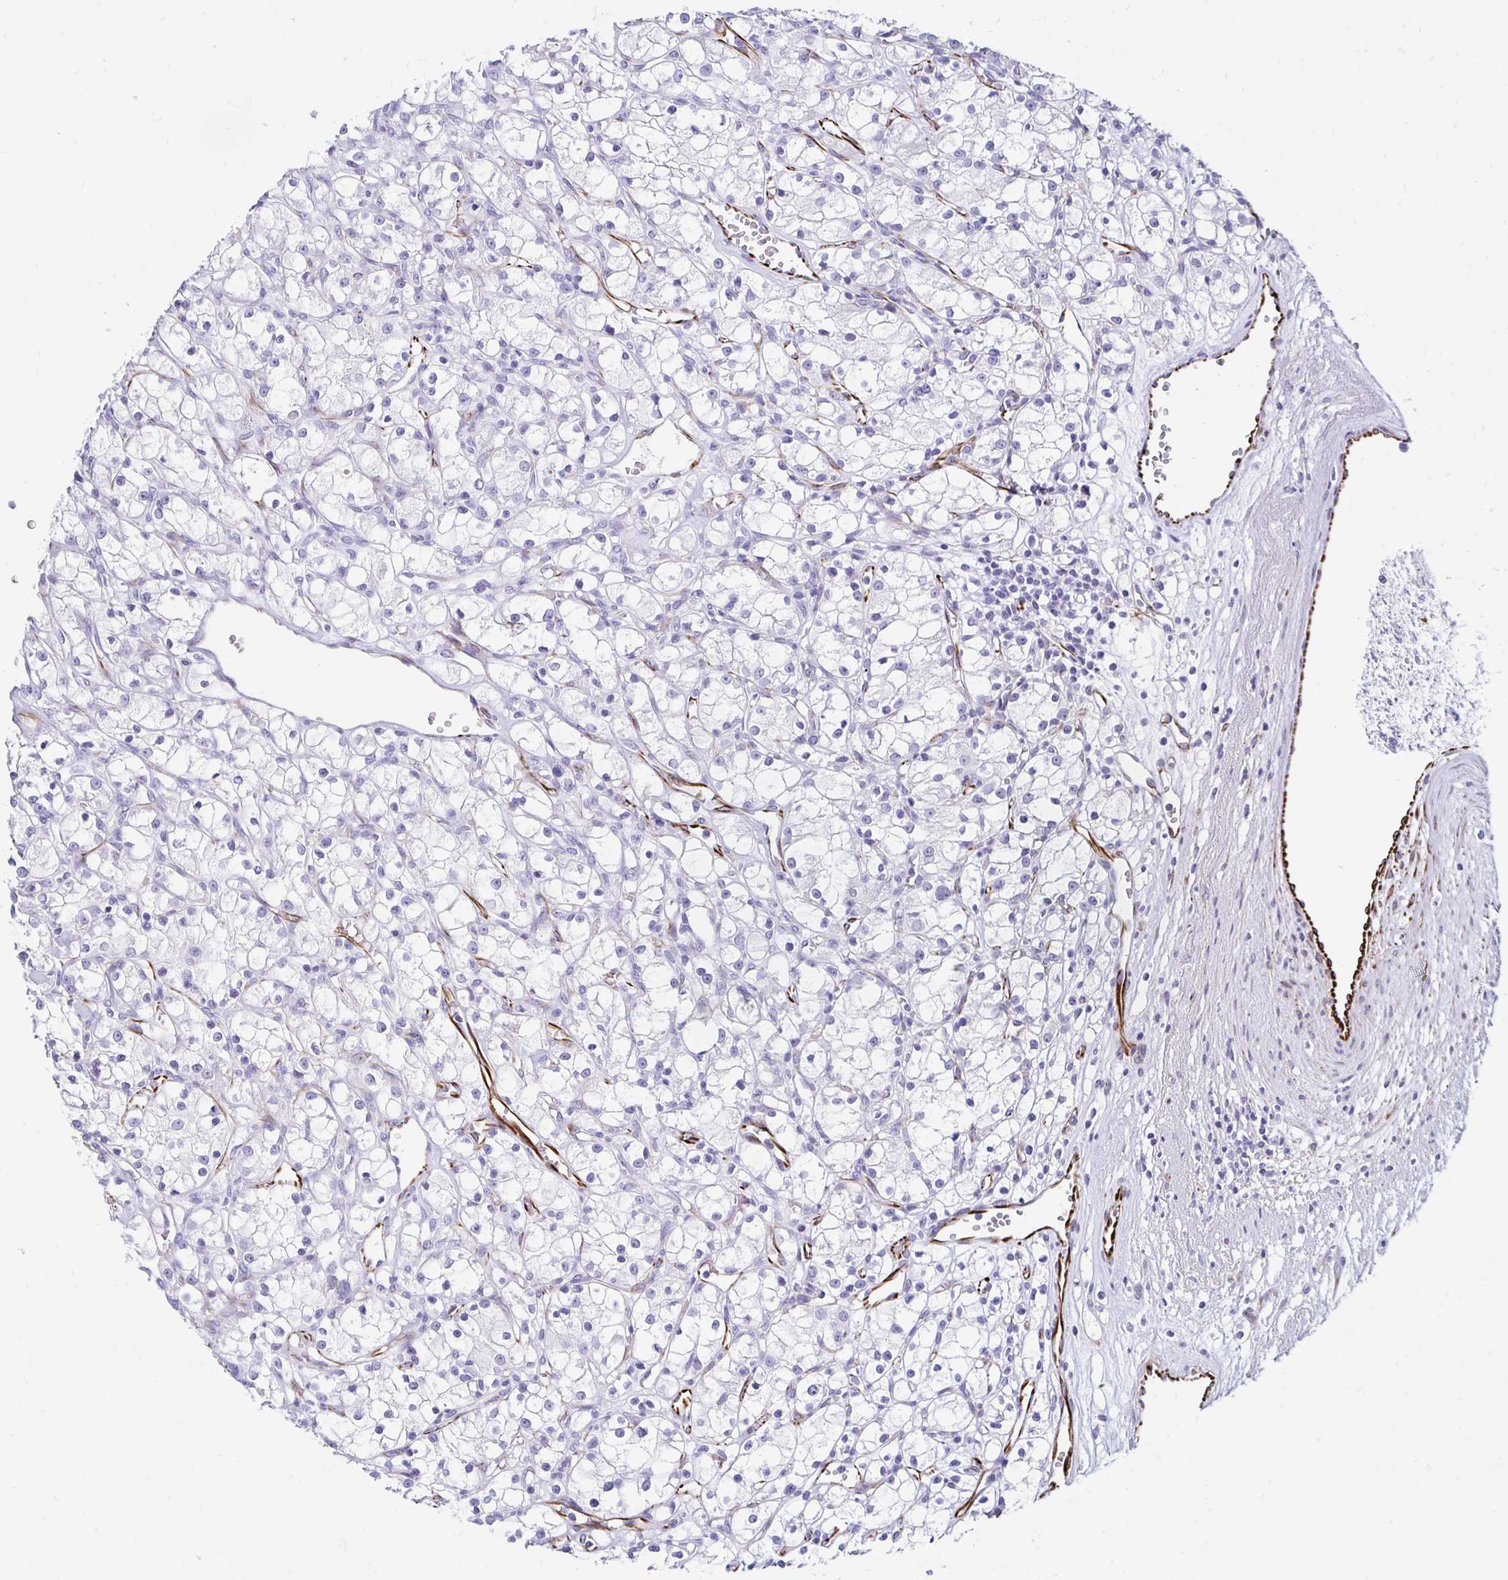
{"staining": {"intensity": "negative", "quantity": "none", "location": "none"}, "tissue": "renal cancer", "cell_type": "Tumor cells", "image_type": "cancer", "snomed": [{"axis": "morphology", "description": "Adenocarcinoma, NOS"}, {"axis": "topography", "description": "Kidney"}], "caption": "This micrograph is of renal adenocarcinoma stained with IHC to label a protein in brown with the nuclei are counter-stained blue. There is no expression in tumor cells. (Immunohistochemistry (ihc), brightfield microscopy, high magnification).", "gene": "TMEM54", "patient": {"sex": "female", "age": 59}}